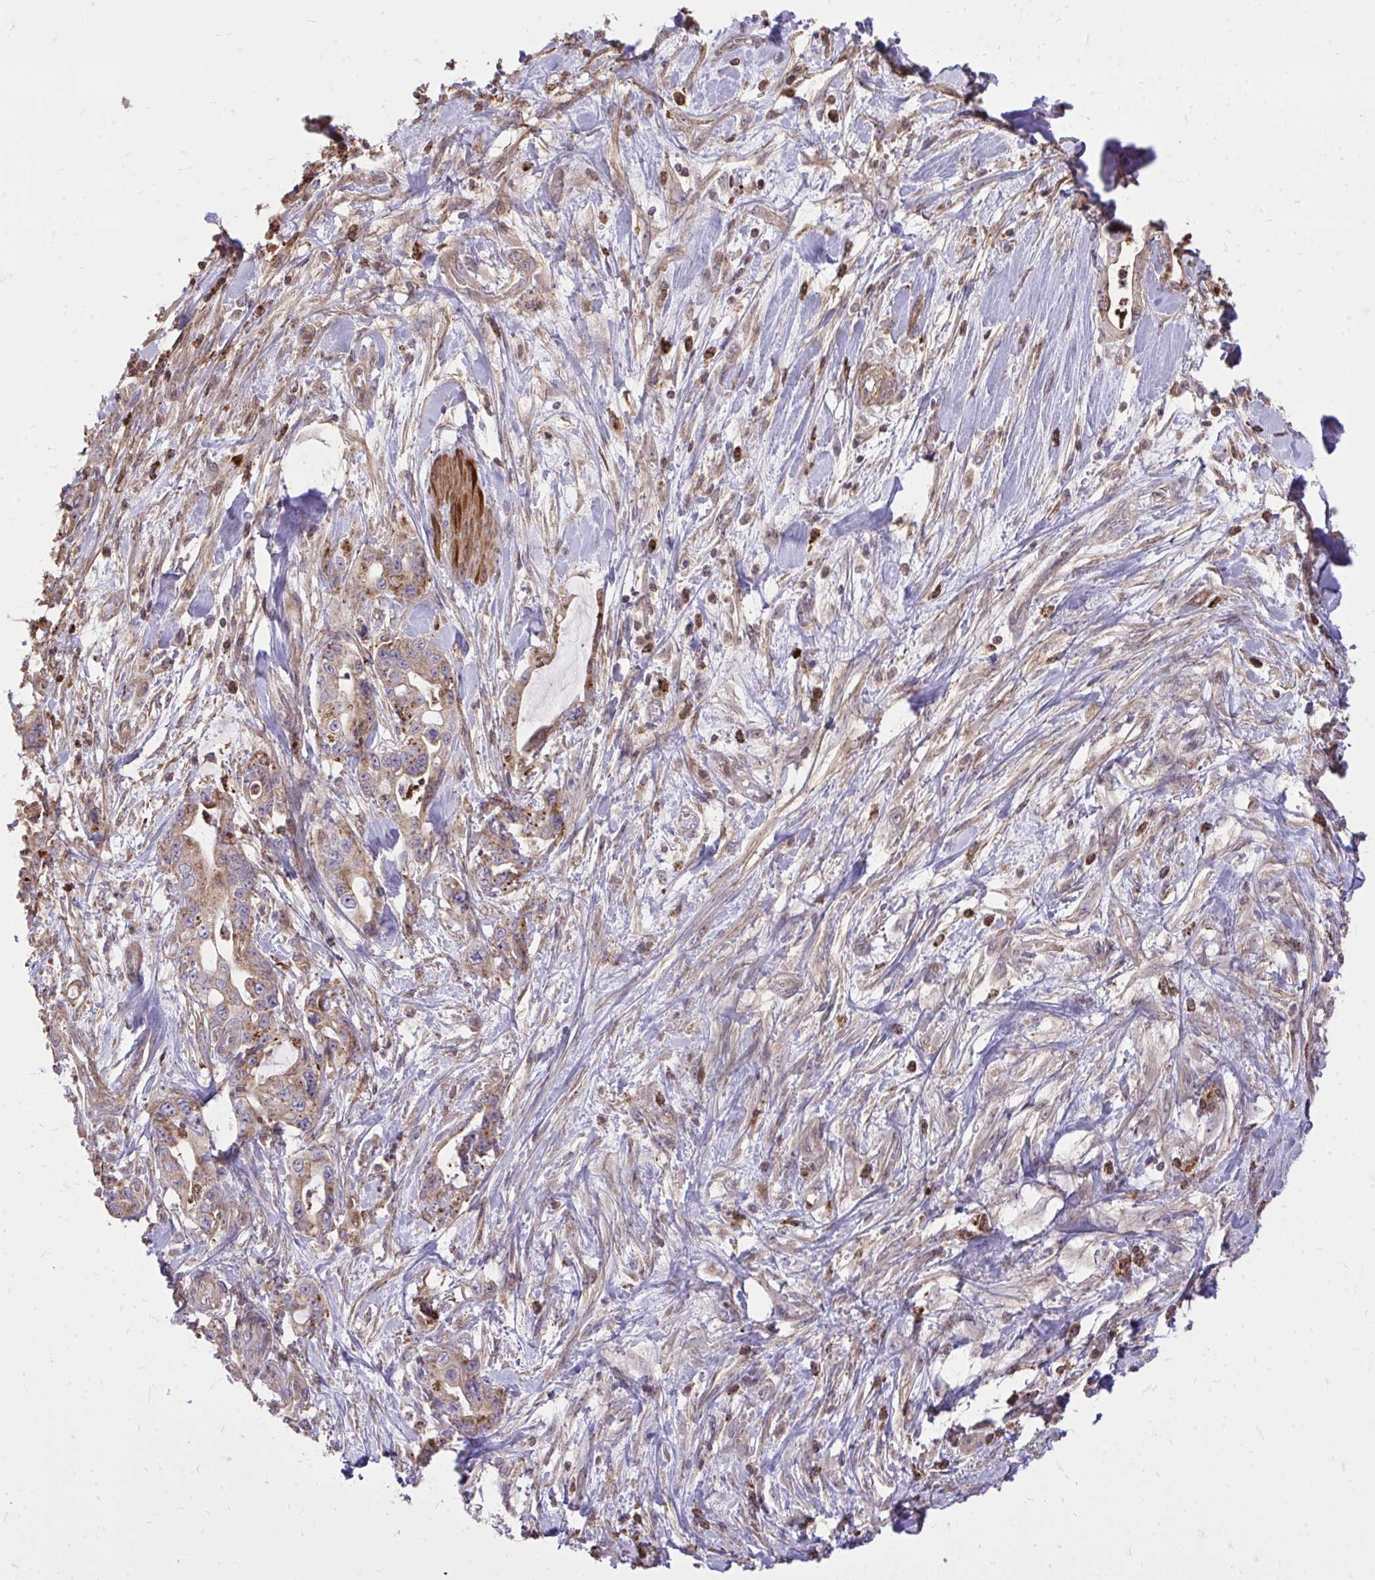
{"staining": {"intensity": "moderate", "quantity": ">75%", "location": "cytoplasmic/membranous"}, "tissue": "pancreatic cancer", "cell_type": "Tumor cells", "image_type": "cancer", "snomed": [{"axis": "morphology", "description": "Adenocarcinoma, NOS"}, {"axis": "topography", "description": "Pancreas"}], "caption": "DAB (3,3'-diaminobenzidine) immunohistochemical staining of adenocarcinoma (pancreatic) reveals moderate cytoplasmic/membranous protein staining in about >75% of tumor cells.", "gene": "SLC7A5", "patient": {"sex": "female", "age": 61}}